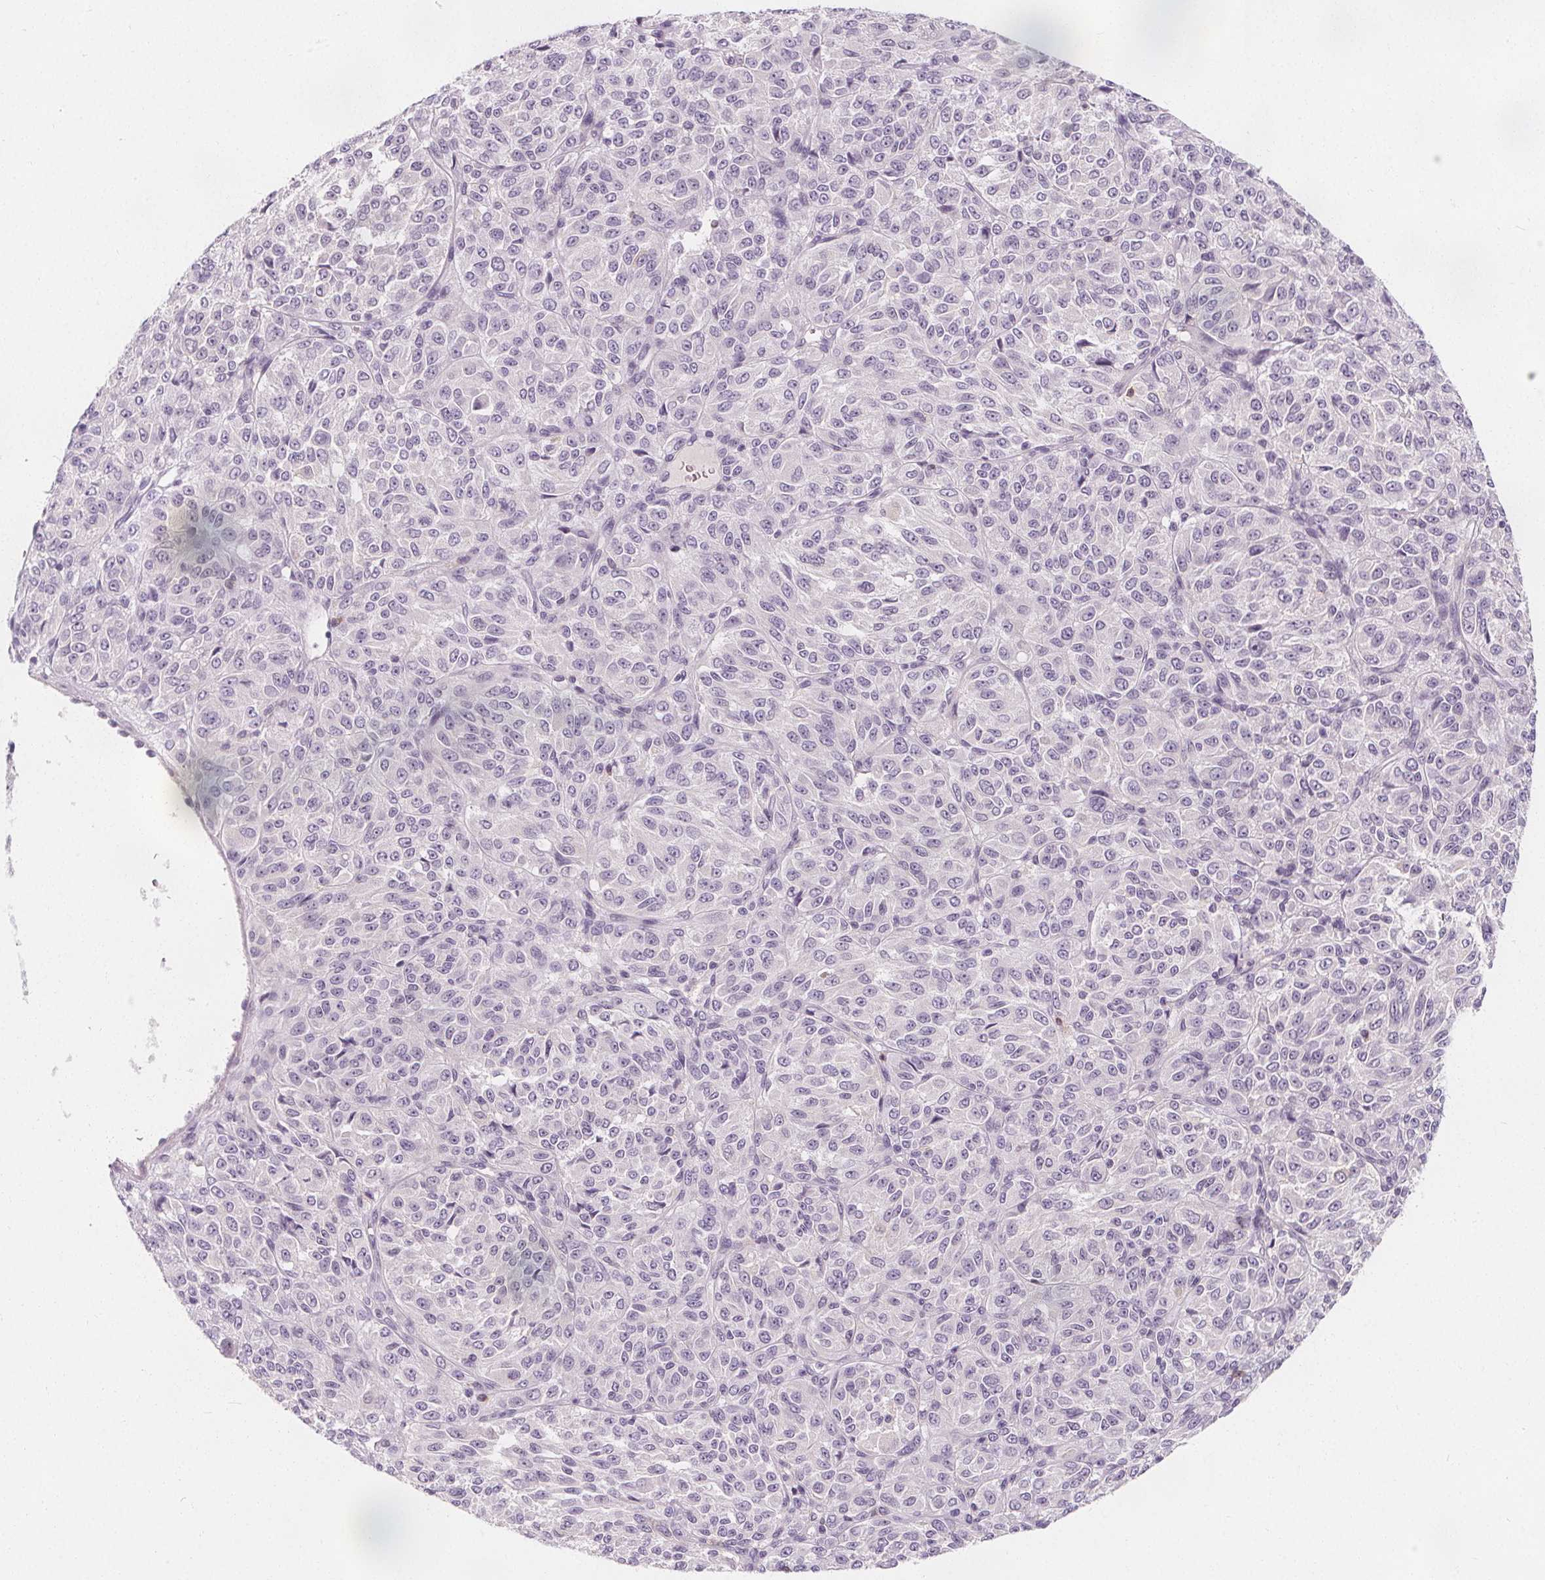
{"staining": {"intensity": "negative", "quantity": "none", "location": "none"}, "tissue": "melanoma", "cell_type": "Tumor cells", "image_type": "cancer", "snomed": [{"axis": "morphology", "description": "Malignant melanoma, Metastatic site"}, {"axis": "topography", "description": "Brain"}], "caption": "Melanoma stained for a protein using IHC exhibits no positivity tumor cells.", "gene": "UGP2", "patient": {"sex": "female", "age": 56}}